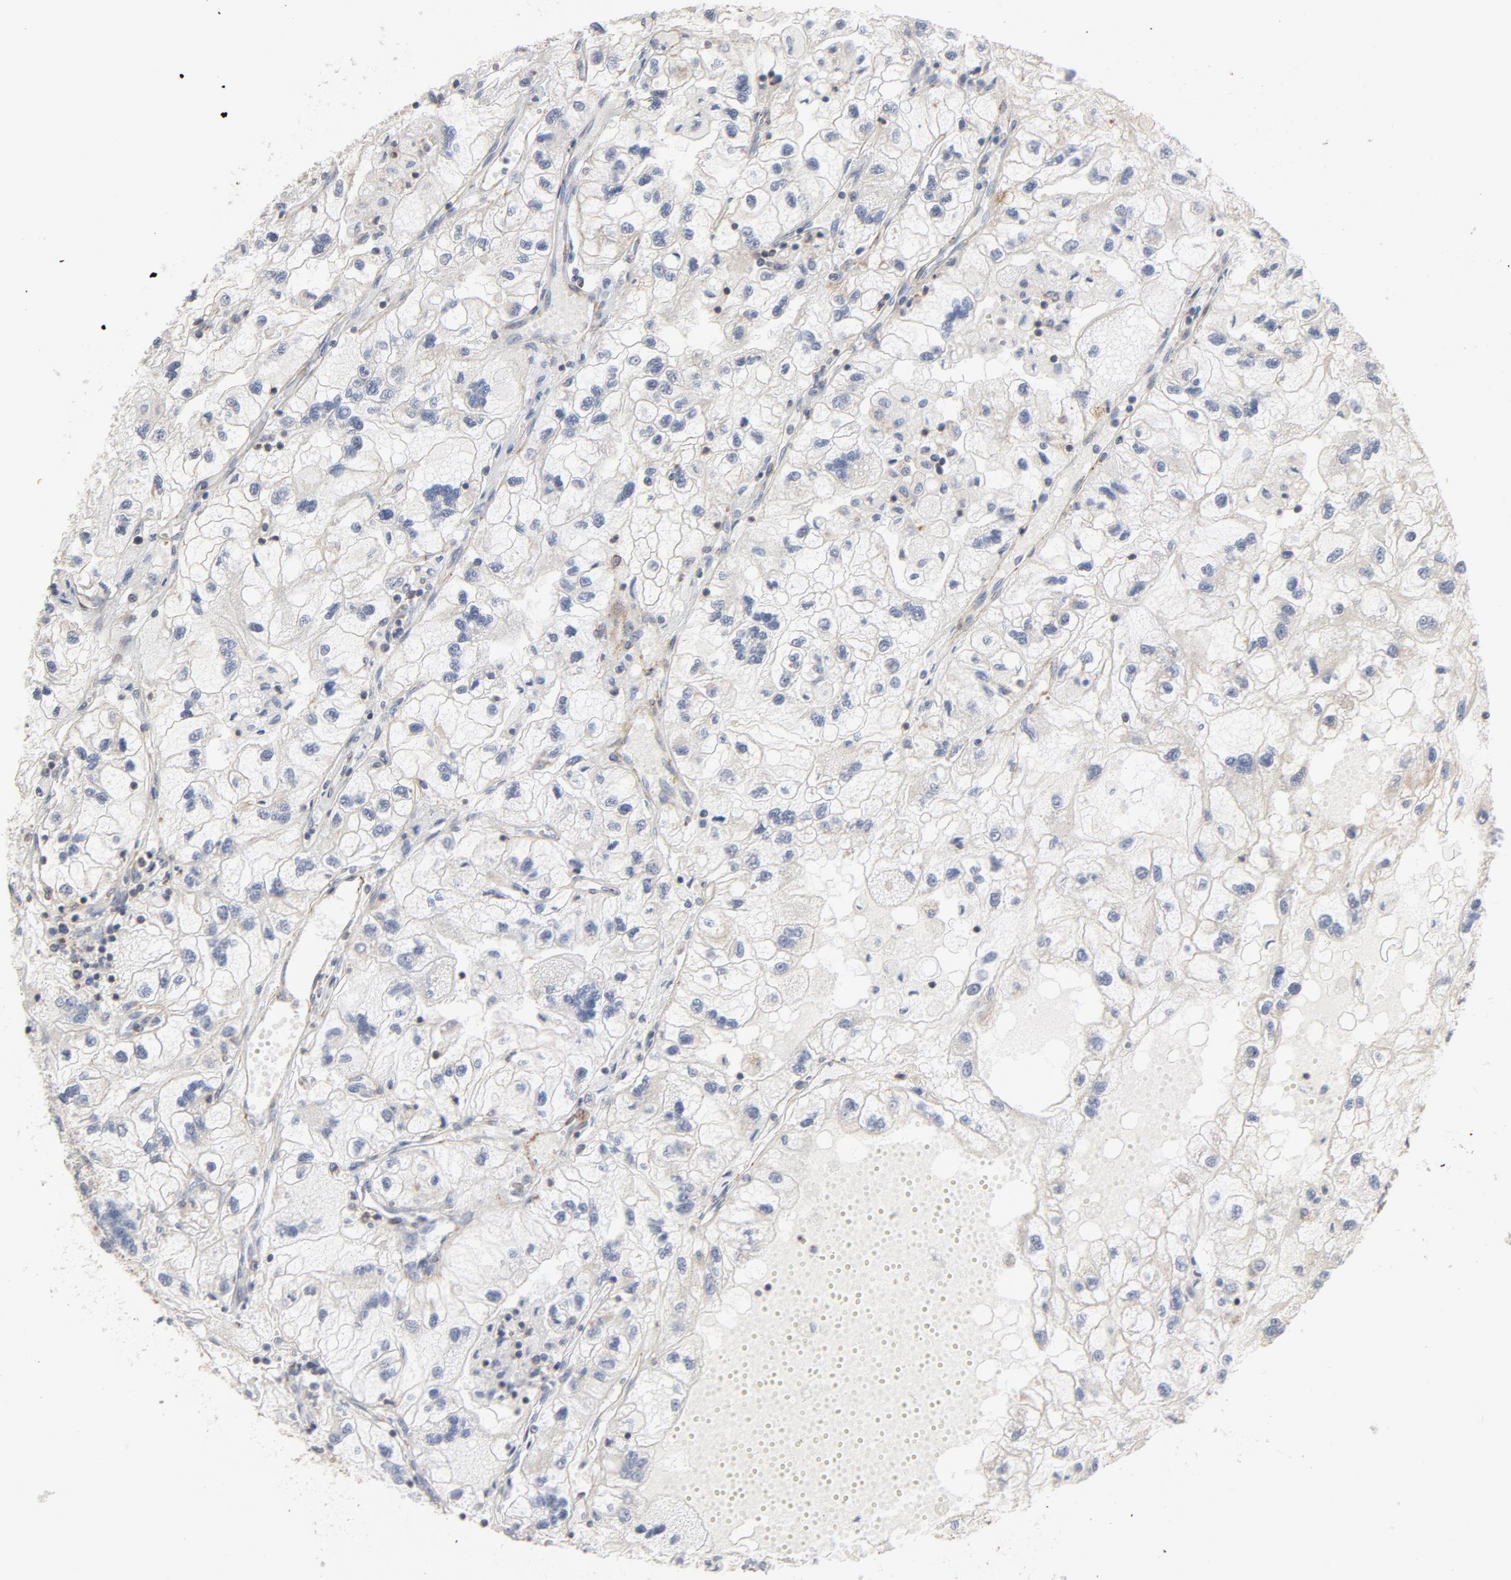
{"staining": {"intensity": "negative", "quantity": "none", "location": "none"}, "tissue": "renal cancer", "cell_type": "Tumor cells", "image_type": "cancer", "snomed": [{"axis": "morphology", "description": "Normal tissue, NOS"}, {"axis": "morphology", "description": "Adenocarcinoma, NOS"}, {"axis": "topography", "description": "Kidney"}], "caption": "IHC of human renal cancer demonstrates no staining in tumor cells.", "gene": "GNG2", "patient": {"sex": "male", "age": 71}}